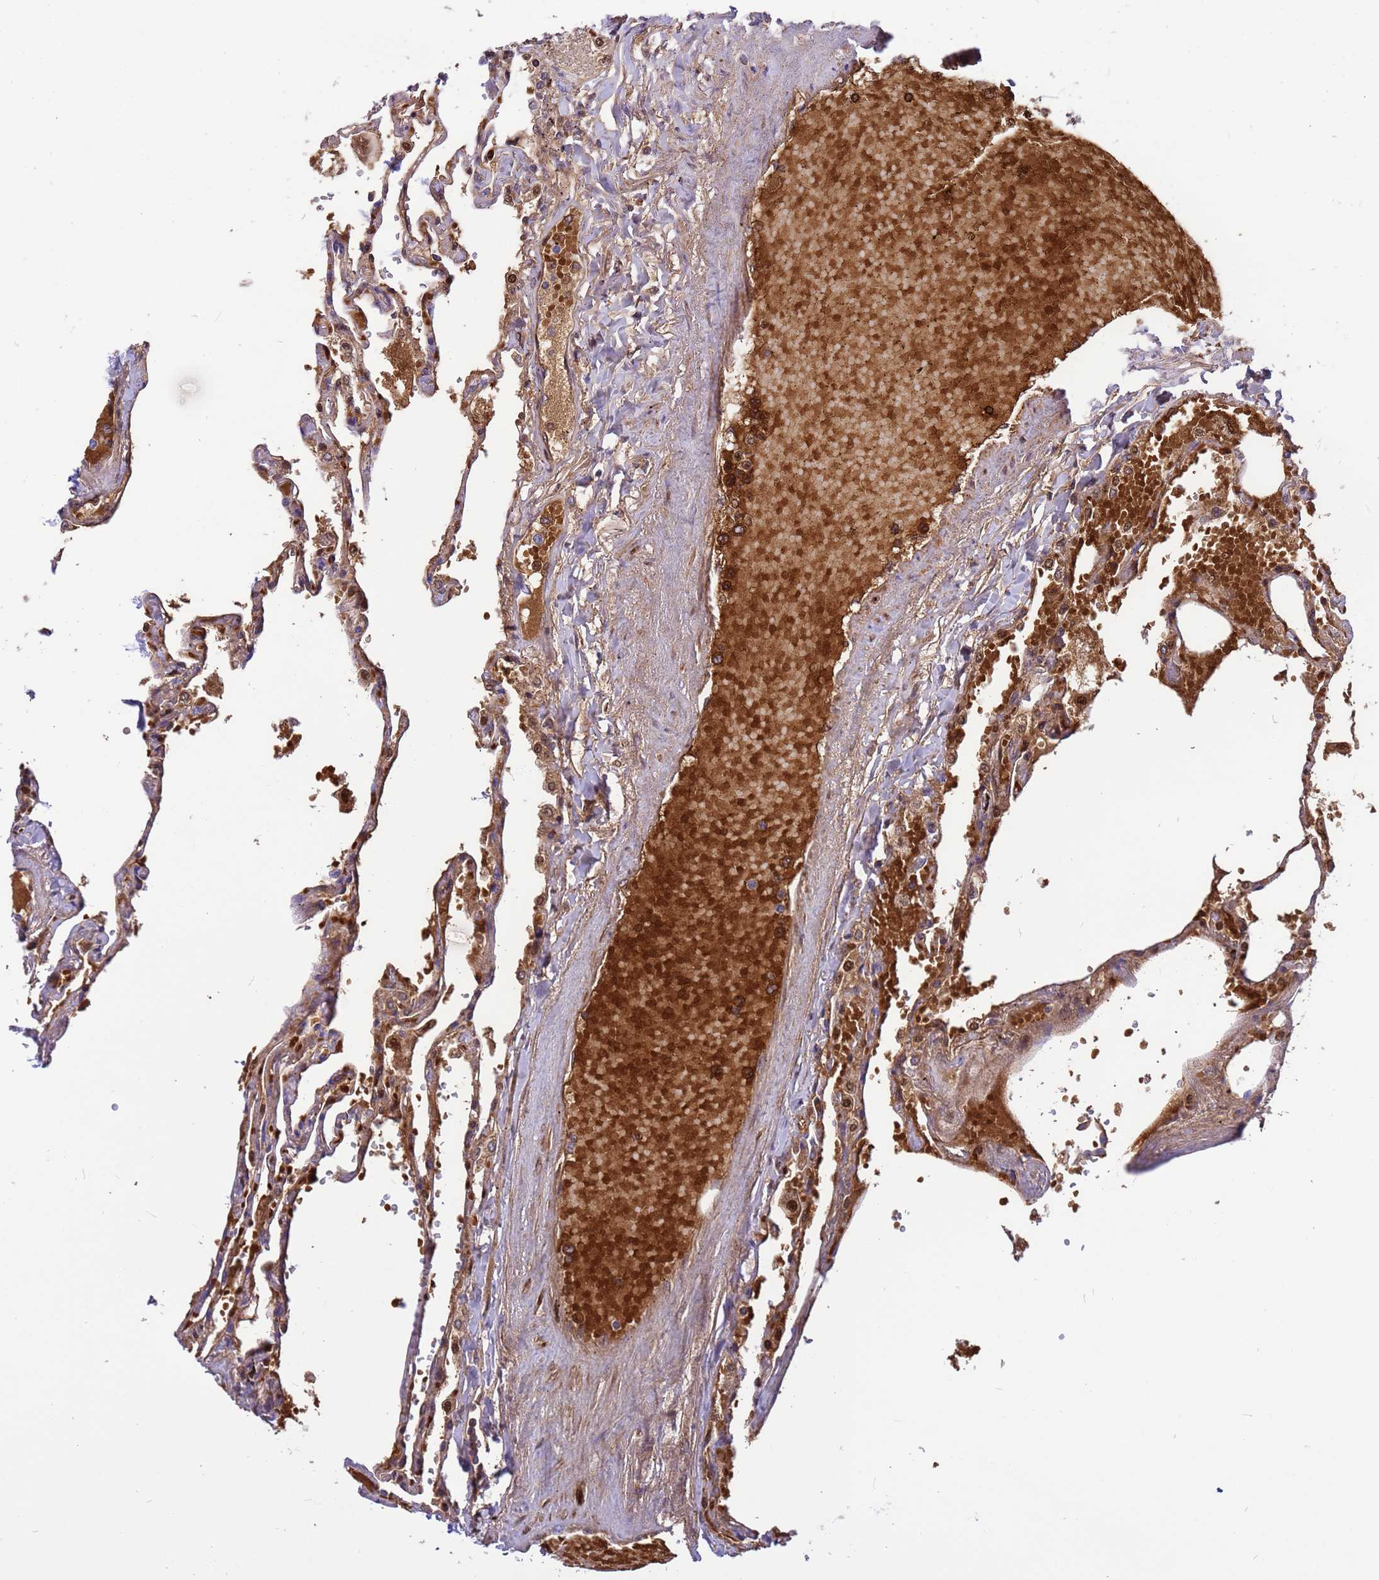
{"staining": {"intensity": "moderate", "quantity": "25%-75%", "location": "cytoplasmic/membranous,nuclear"}, "tissue": "lung", "cell_type": "Alveolar cells", "image_type": "normal", "snomed": [{"axis": "morphology", "description": "Normal tissue, NOS"}, {"axis": "topography", "description": "Lung"}], "caption": "Human lung stained for a protein (brown) demonstrates moderate cytoplasmic/membranous,nuclear positive positivity in about 25%-75% of alveolar cells.", "gene": "ORM1", "patient": {"sex": "female", "age": 67}}